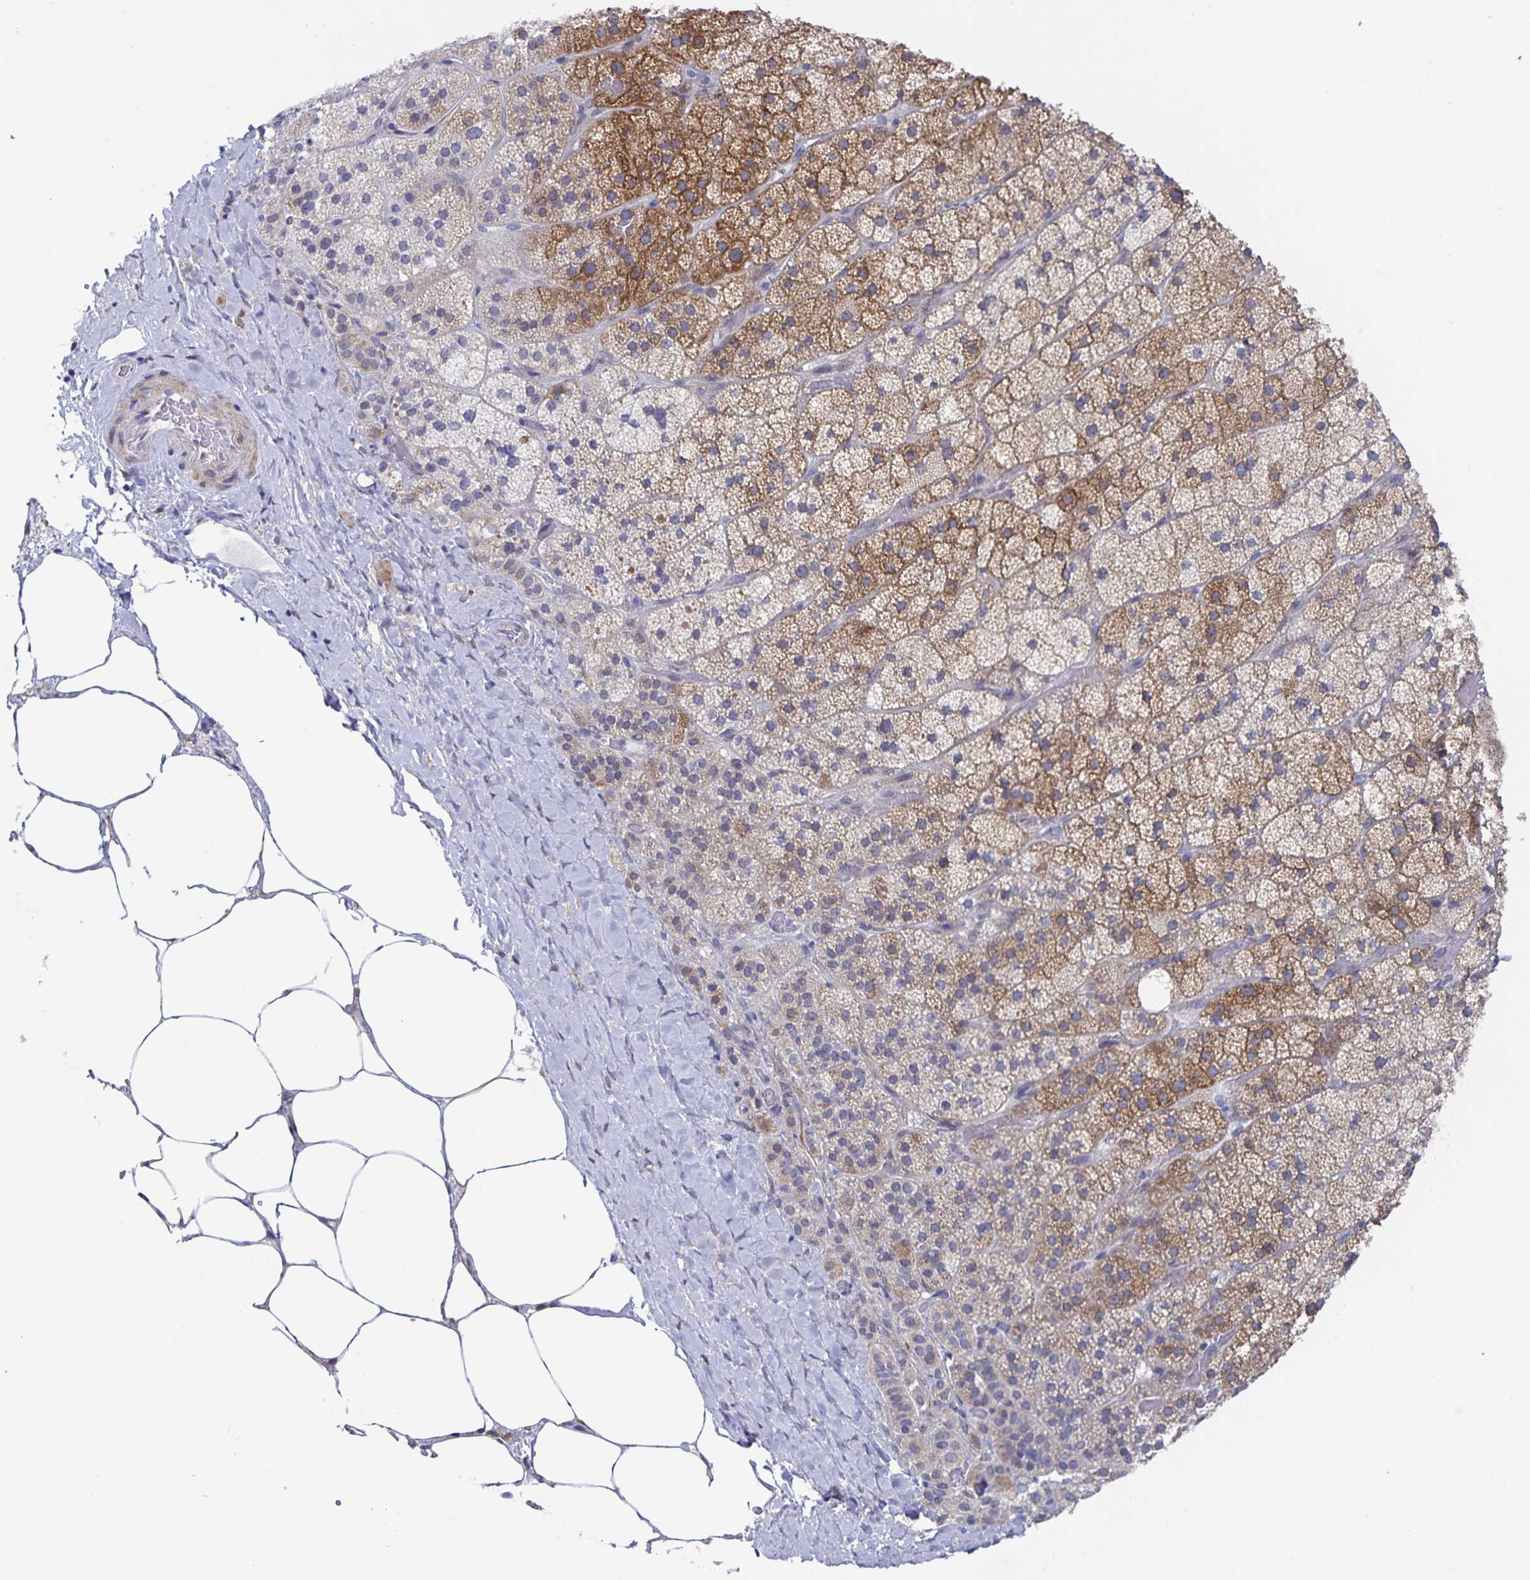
{"staining": {"intensity": "strong", "quantity": "<25%", "location": "cytoplasmic/membranous"}, "tissue": "adrenal gland", "cell_type": "Glandular cells", "image_type": "normal", "snomed": [{"axis": "morphology", "description": "Normal tissue, NOS"}, {"axis": "topography", "description": "Adrenal gland"}], "caption": "IHC micrograph of unremarkable human adrenal gland stained for a protein (brown), which exhibits medium levels of strong cytoplasmic/membranous staining in approximately <25% of glandular cells.", "gene": "ZIK1", "patient": {"sex": "male", "age": 57}}